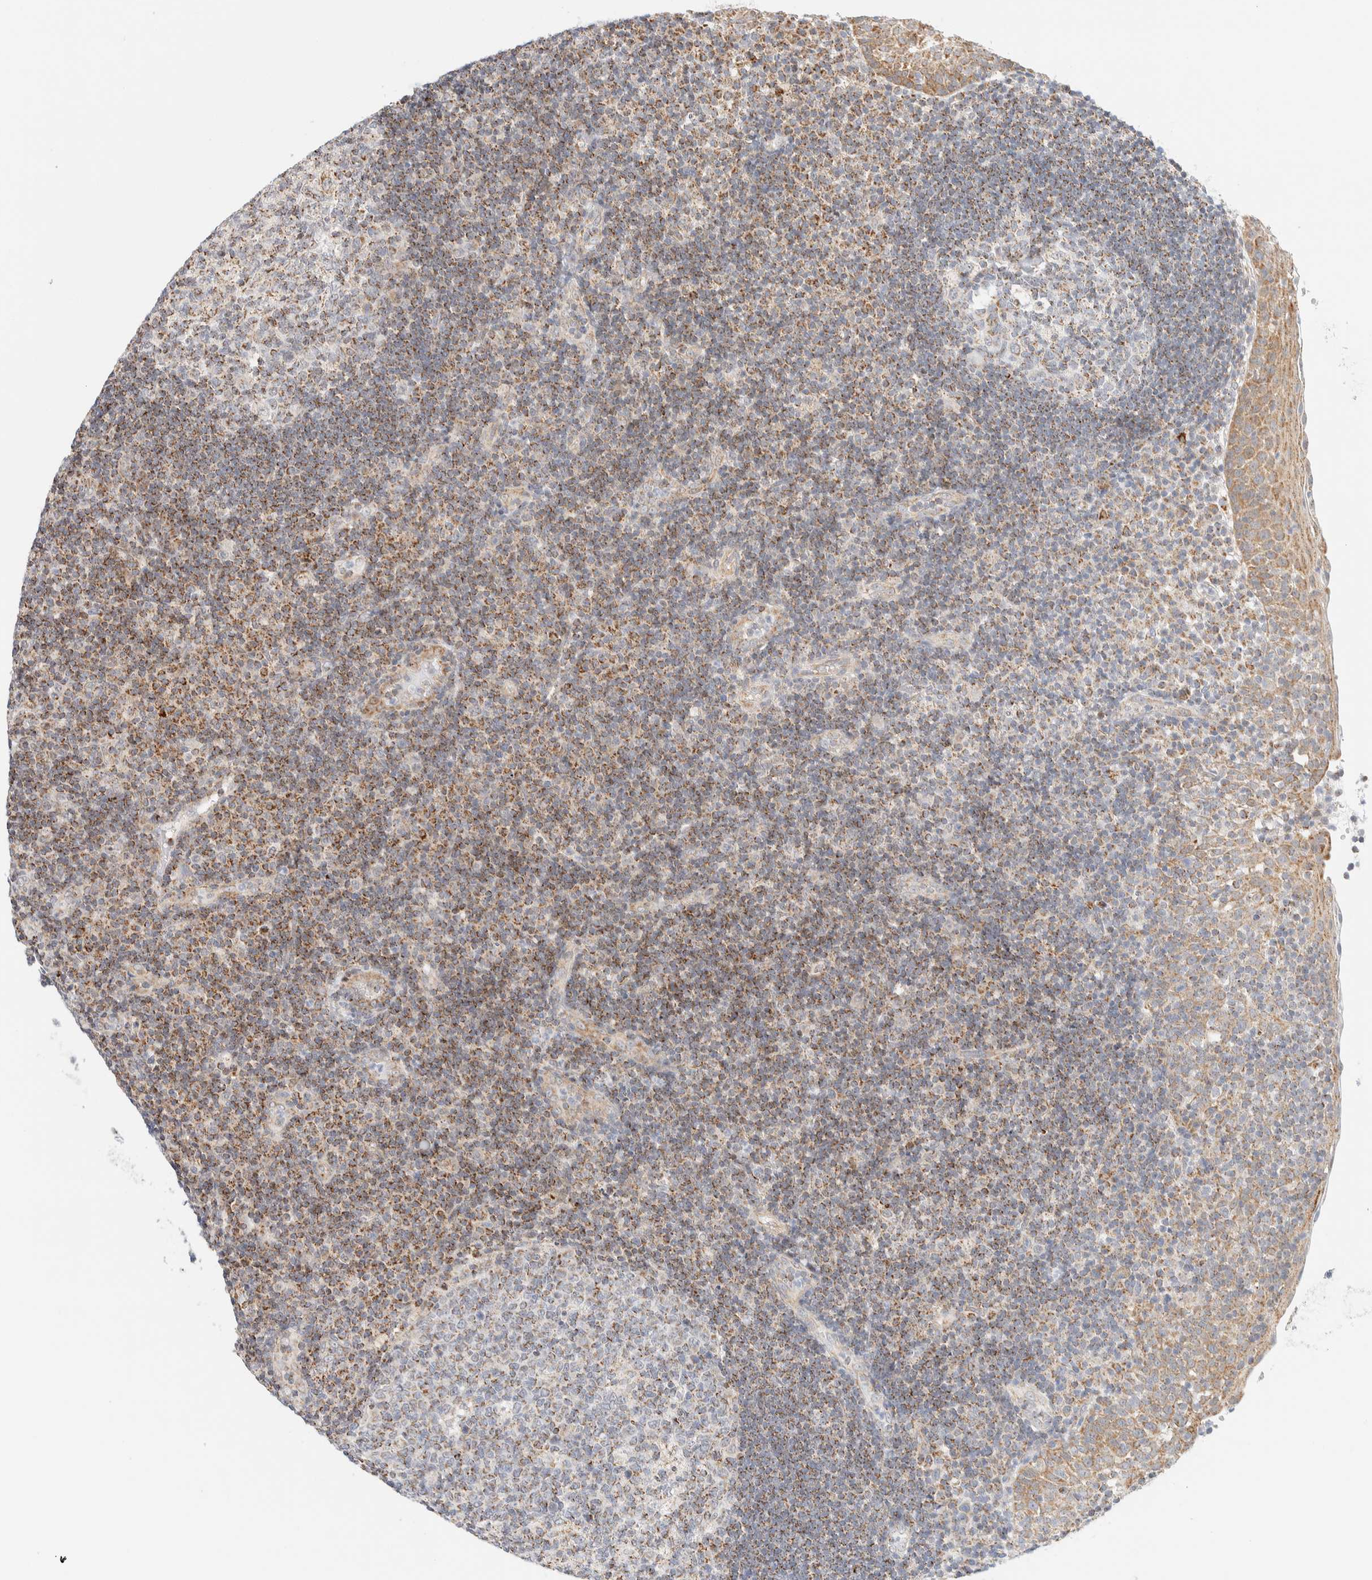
{"staining": {"intensity": "moderate", "quantity": "25%-75%", "location": "cytoplasmic/membranous"}, "tissue": "tonsil", "cell_type": "Germinal center cells", "image_type": "normal", "snomed": [{"axis": "morphology", "description": "Normal tissue, NOS"}, {"axis": "topography", "description": "Tonsil"}], "caption": "IHC micrograph of unremarkable tonsil: human tonsil stained using IHC reveals medium levels of moderate protein expression localized specifically in the cytoplasmic/membranous of germinal center cells, appearing as a cytoplasmic/membranous brown color.", "gene": "PPM1K", "patient": {"sex": "female", "age": 40}}